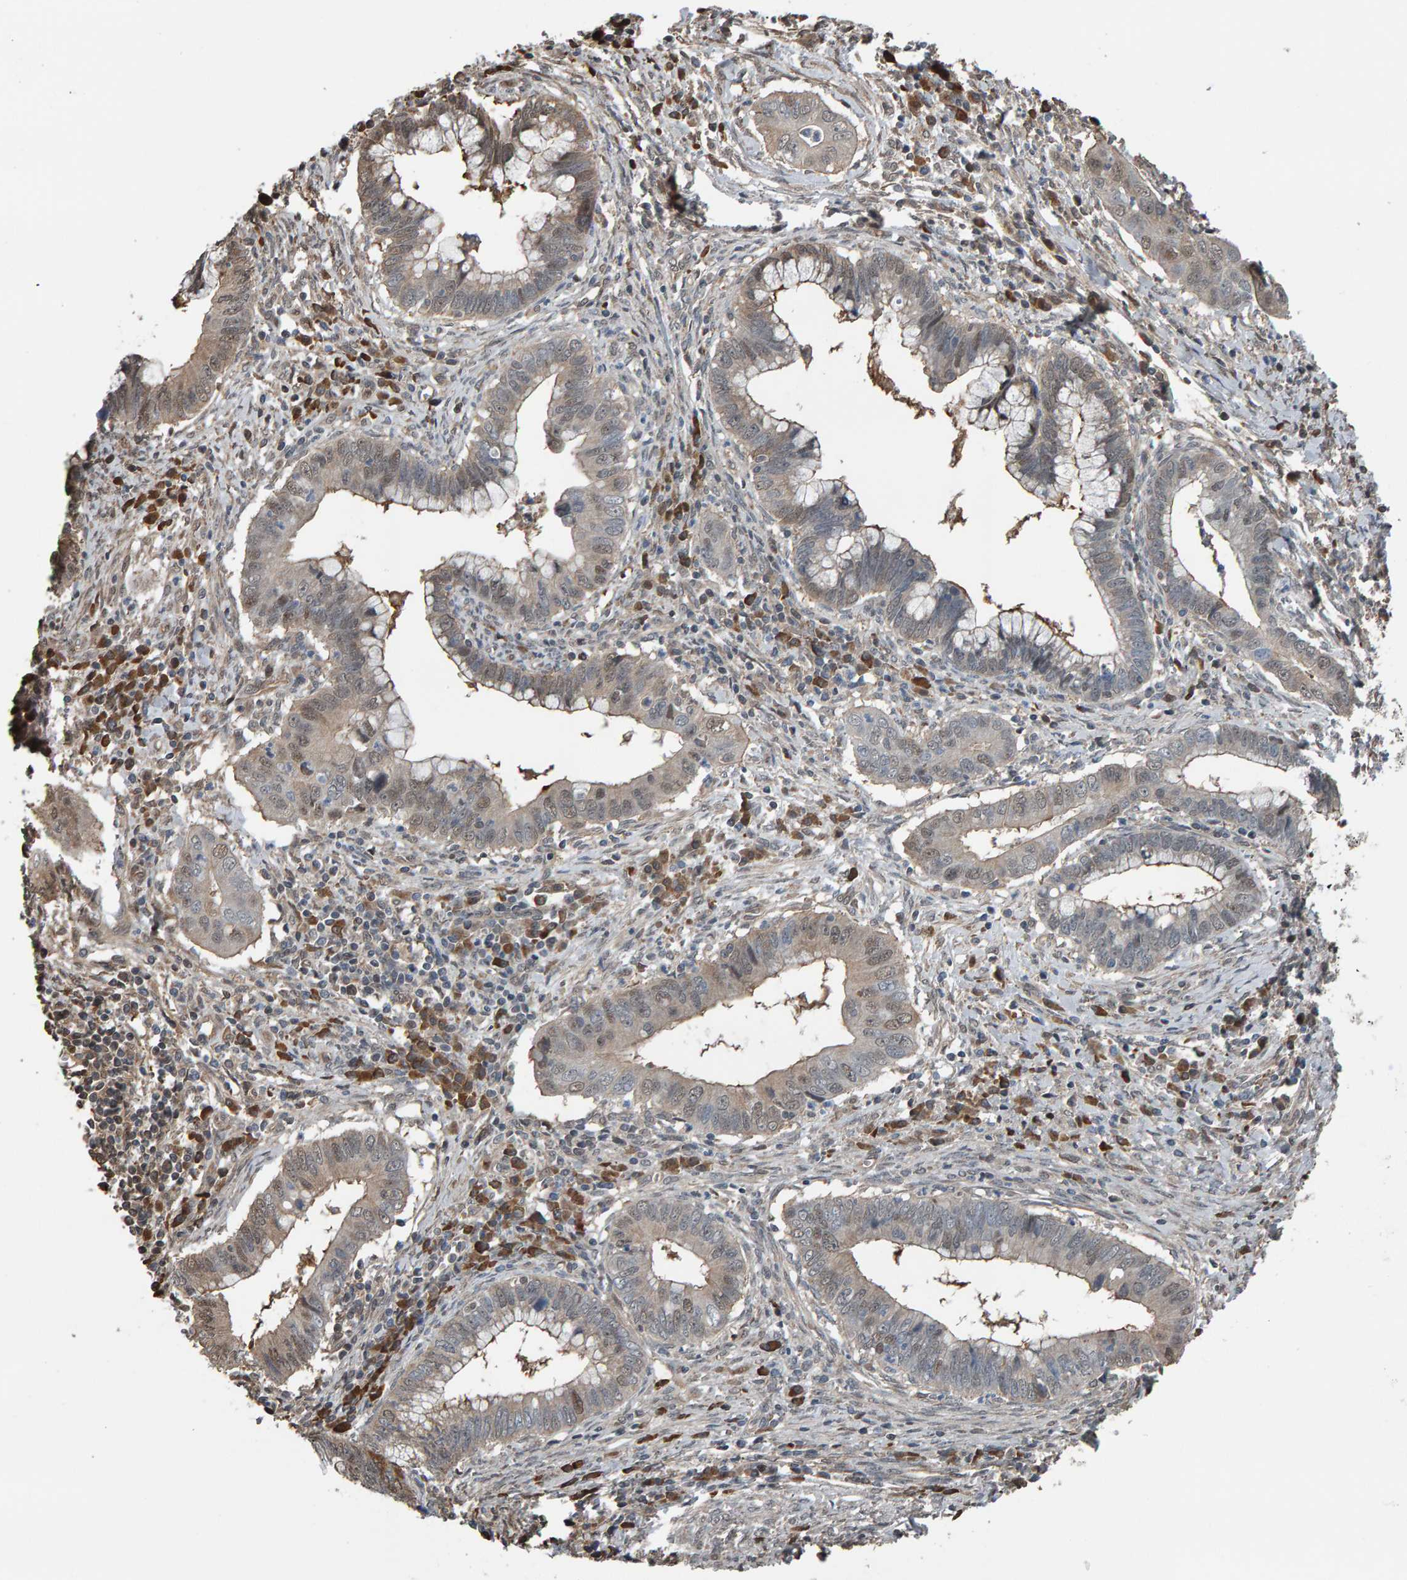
{"staining": {"intensity": "weak", "quantity": "25%-75%", "location": "cytoplasmic/membranous"}, "tissue": "cervical cancer", "cell_type": "Tumor cells", "image_type": "cancer", "snomed": [{"axis": "morphology", "description": "Adenocarcinoma, NOS"}, {"axis": "topography", "description": "Cervix"}], "caption": "Approximately 25%-75% of tumor cells in human cervical cancer display weak cytoplasmic/membranous protein positivity as visualized by brown immunohistochemical staining.", "gene": "COASY", "patient": {"sex": "female", "age": 44}}